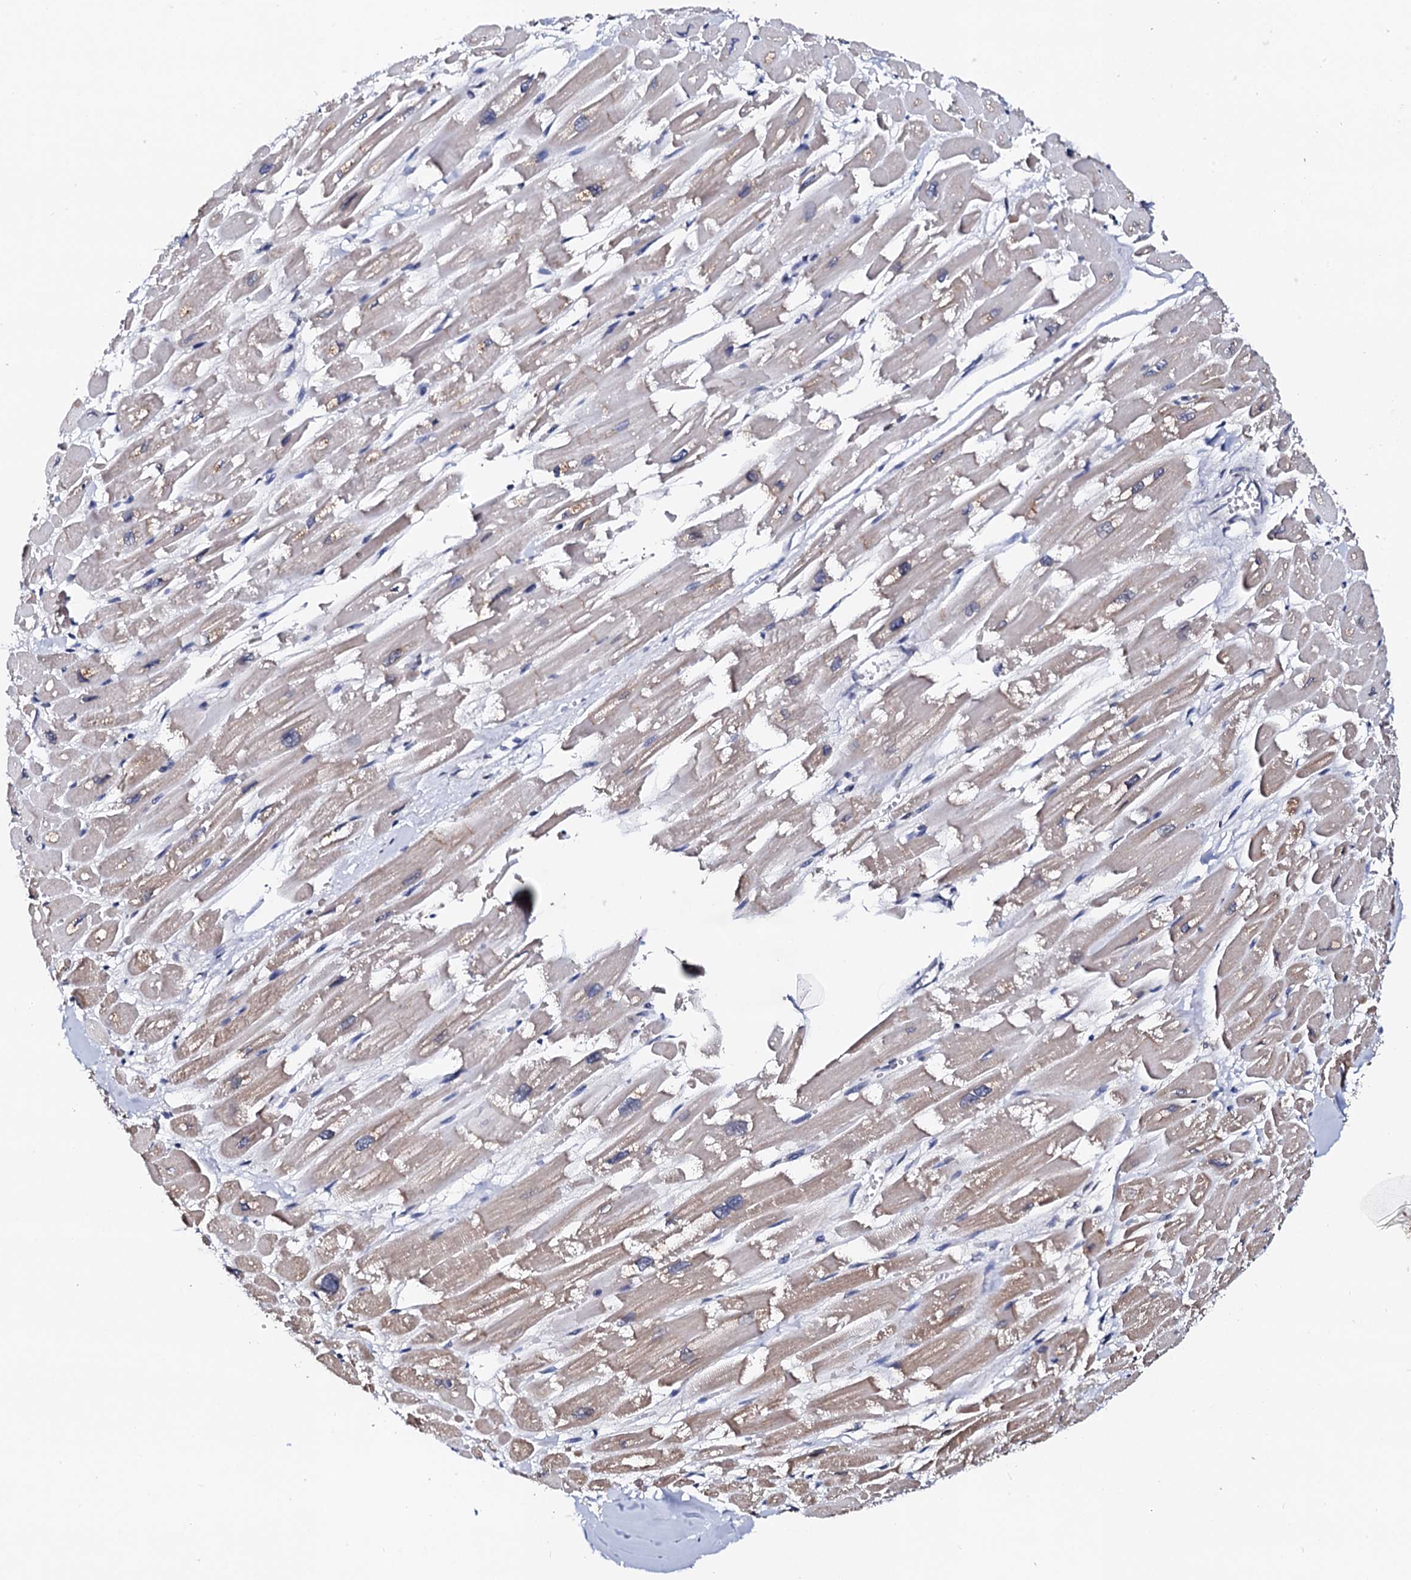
{"staining": {"intensity": "moderate", "quantity": "<25%", "location": "cytoplasmic/membranous"}, "tissue": "heart muscle", "cell_type": "Cardiomyocytes", "image_type": "normal", "snomed": [{"axis": "morphology", "description": "Normal tissue, NOS"}, {"axis": "topography", "description": "Heart"}], "caption": "Immunohistochemistry (IHC) micrograph of normal heart muscle: heart muscle stained using immunohistochemistry (IHC) reveals low levels of moderate protein expression localized specifically in the cytoplasmic/membranous of cardiomyocytes, appearing as a cytoplasmic/membranous brown color.", "gene": "NUP58", "patient": {"sex": "male", "age": 54}}